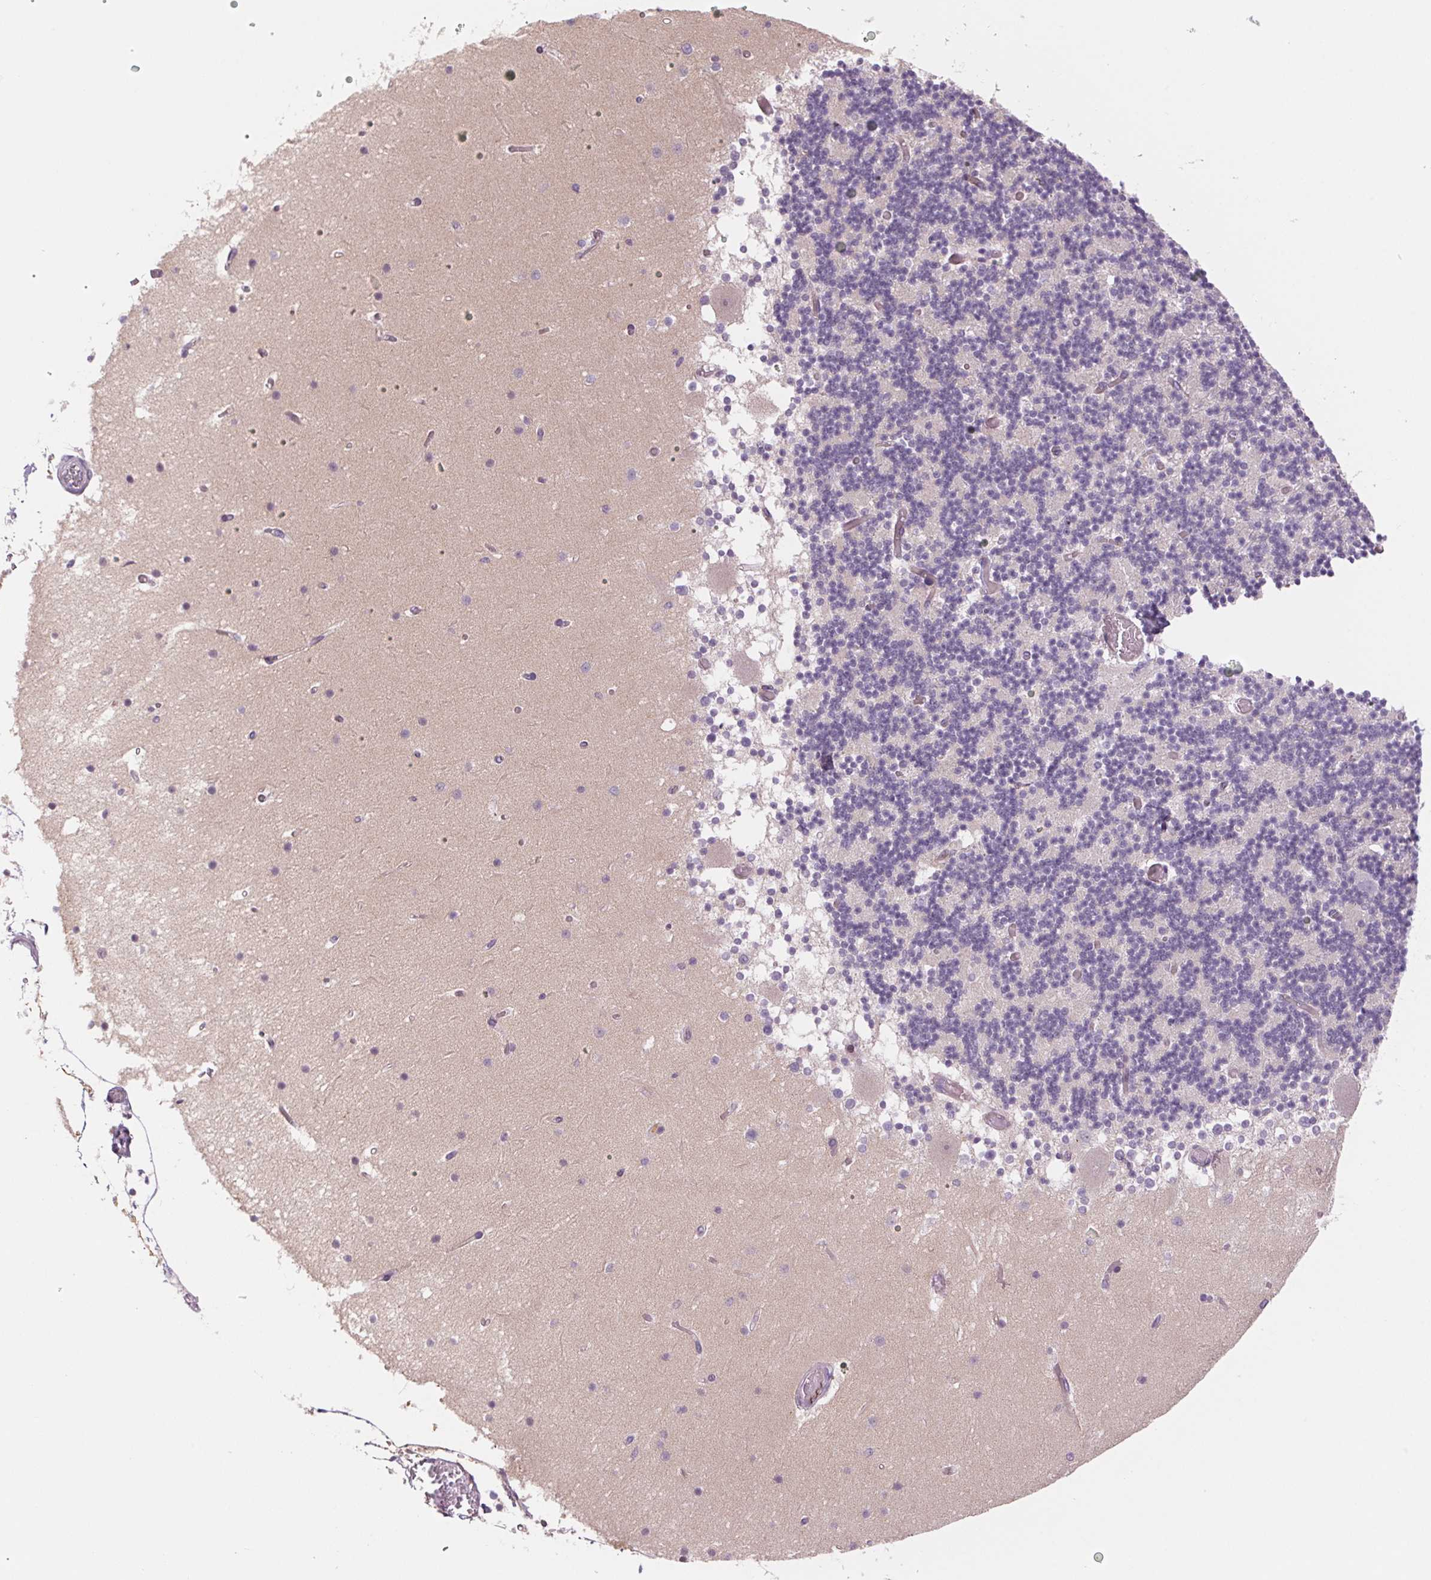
{"staining": {"intensity": "negative", "quantity": "none", "location": "none"}, "tissue": "cerebellum", "cell_type": "Cells in granular layer", "image_type": "normal", "snomed": [{"axis": "morphology", "description": "Normal tissue, NOS"}, {"axis": "topography", "description": "Cerebellum"}], "caption": "DAB immunohistochemical staining of unremarkable human cerebellum displays no significant positivity in cells in granular layer.", "gene": "KRT1", "patient": {"sex": "female", "age": 28}}